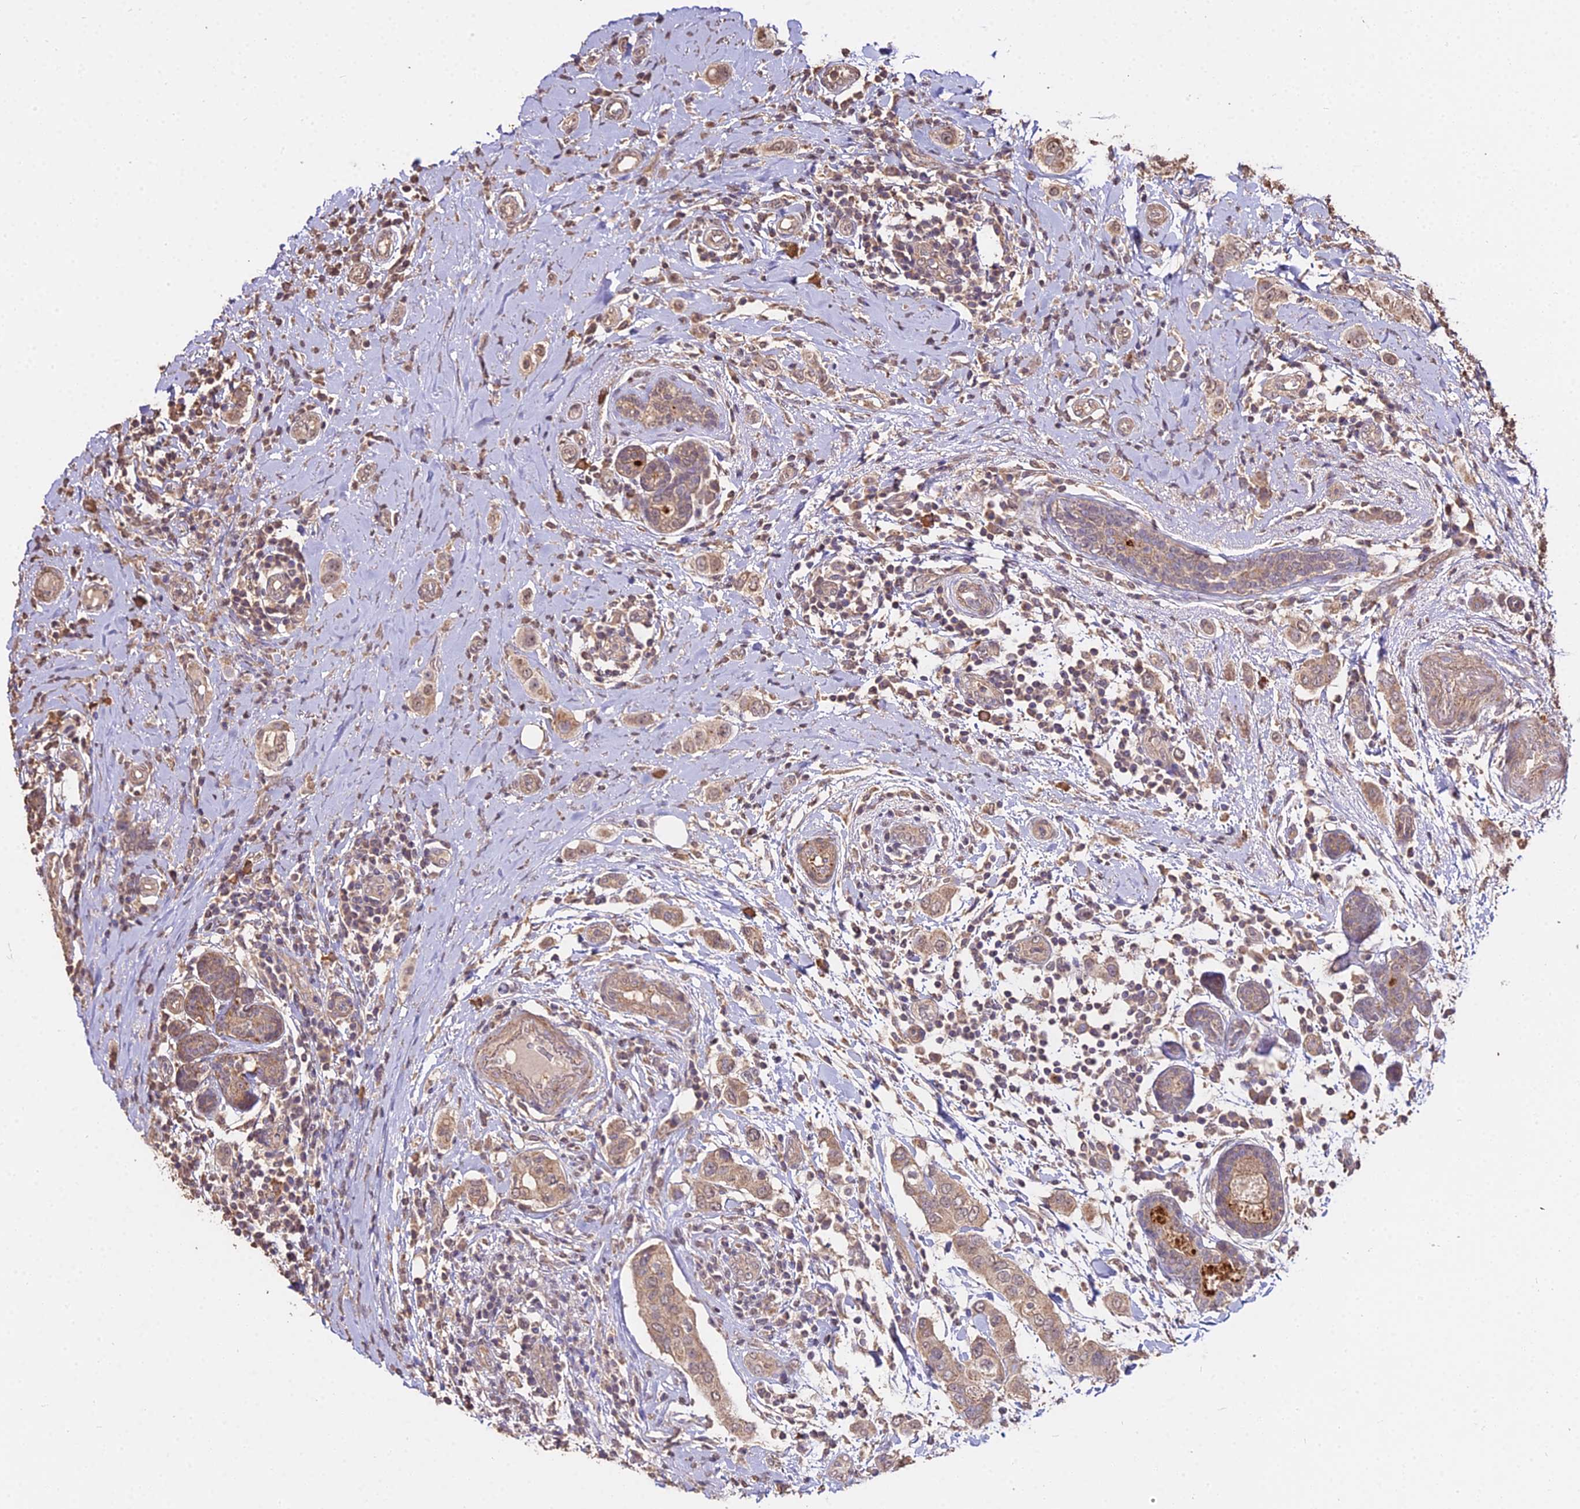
{"staining": {"intensity": "moderate", "quantity": ">75%", "location": "cytoplasmic/membranous,nuclear"}, "tissue": "breast cancer", "cell_type": "Tumor cells", "image_type": "cancer", "snomed": [{"axis": "morphology", "description": "Lobular carcinoma"}, {"axis": "topography", "description": "Breast"}], "caption": "A brown stain highlights moderate cytoplasmic/membranous and nuclear staining of a protein in human breast cancer tumor cells. (IHC, brightfield microscopy, high magnification).", "gene": "METTL13", "patient": {"sex": "female", "age": 51}}